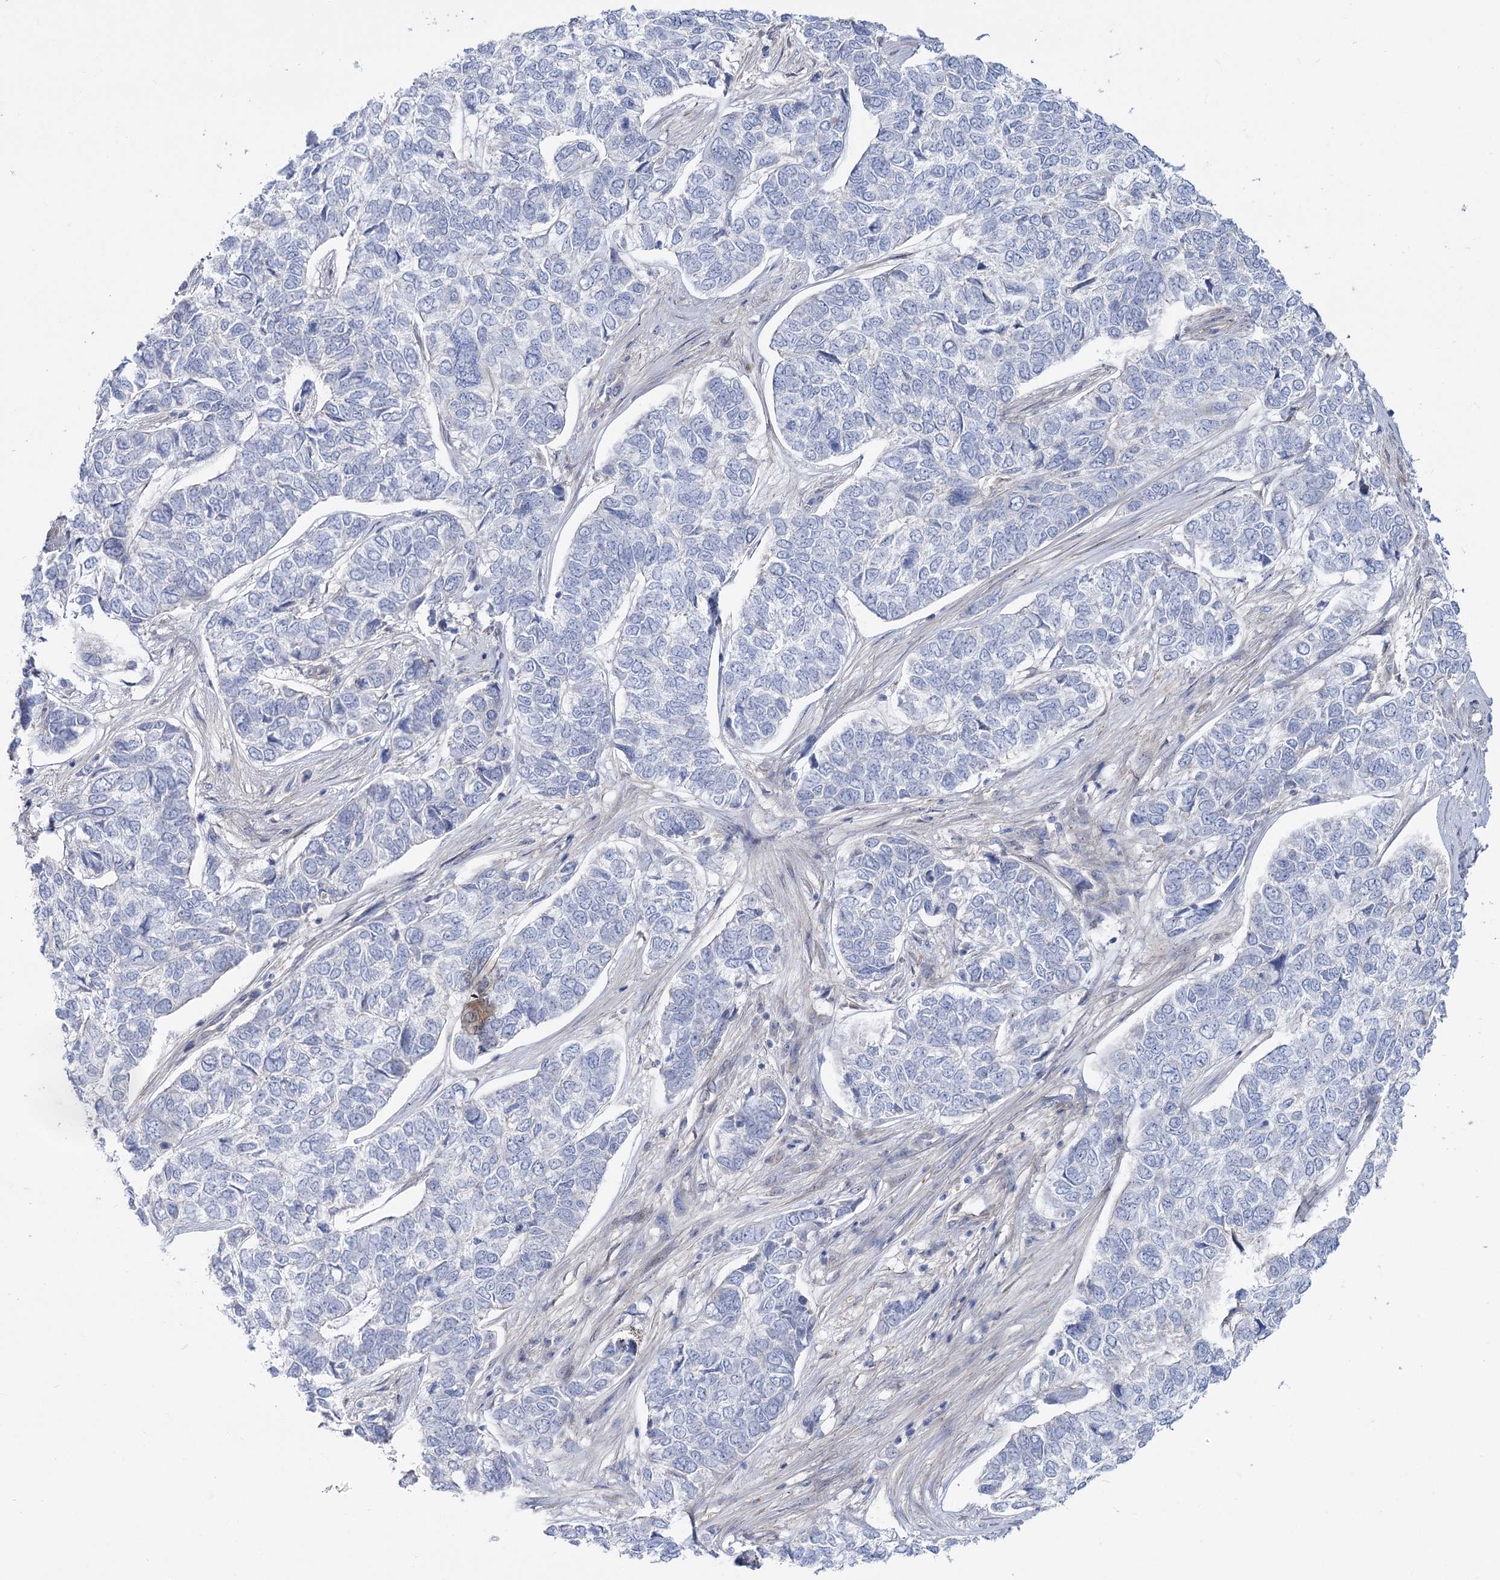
{"staining": {"intensity": "negative", "quantity": "none", "location": "none"}, "tissue": "skin cancer", "cell_type": "Tumor cells", "image_type": "cancer", "snomed": [{"axis": "morphology", "description": "Basal cell carcinoma"}, {"axis": "topography", "description": "Skin"}], "caption": "A photomicrograph of skin cancer stained for a protein shows no brown staining in tumor cells.", "gene": "SUOX", "patient": {"sex": "female", "age": 65}}